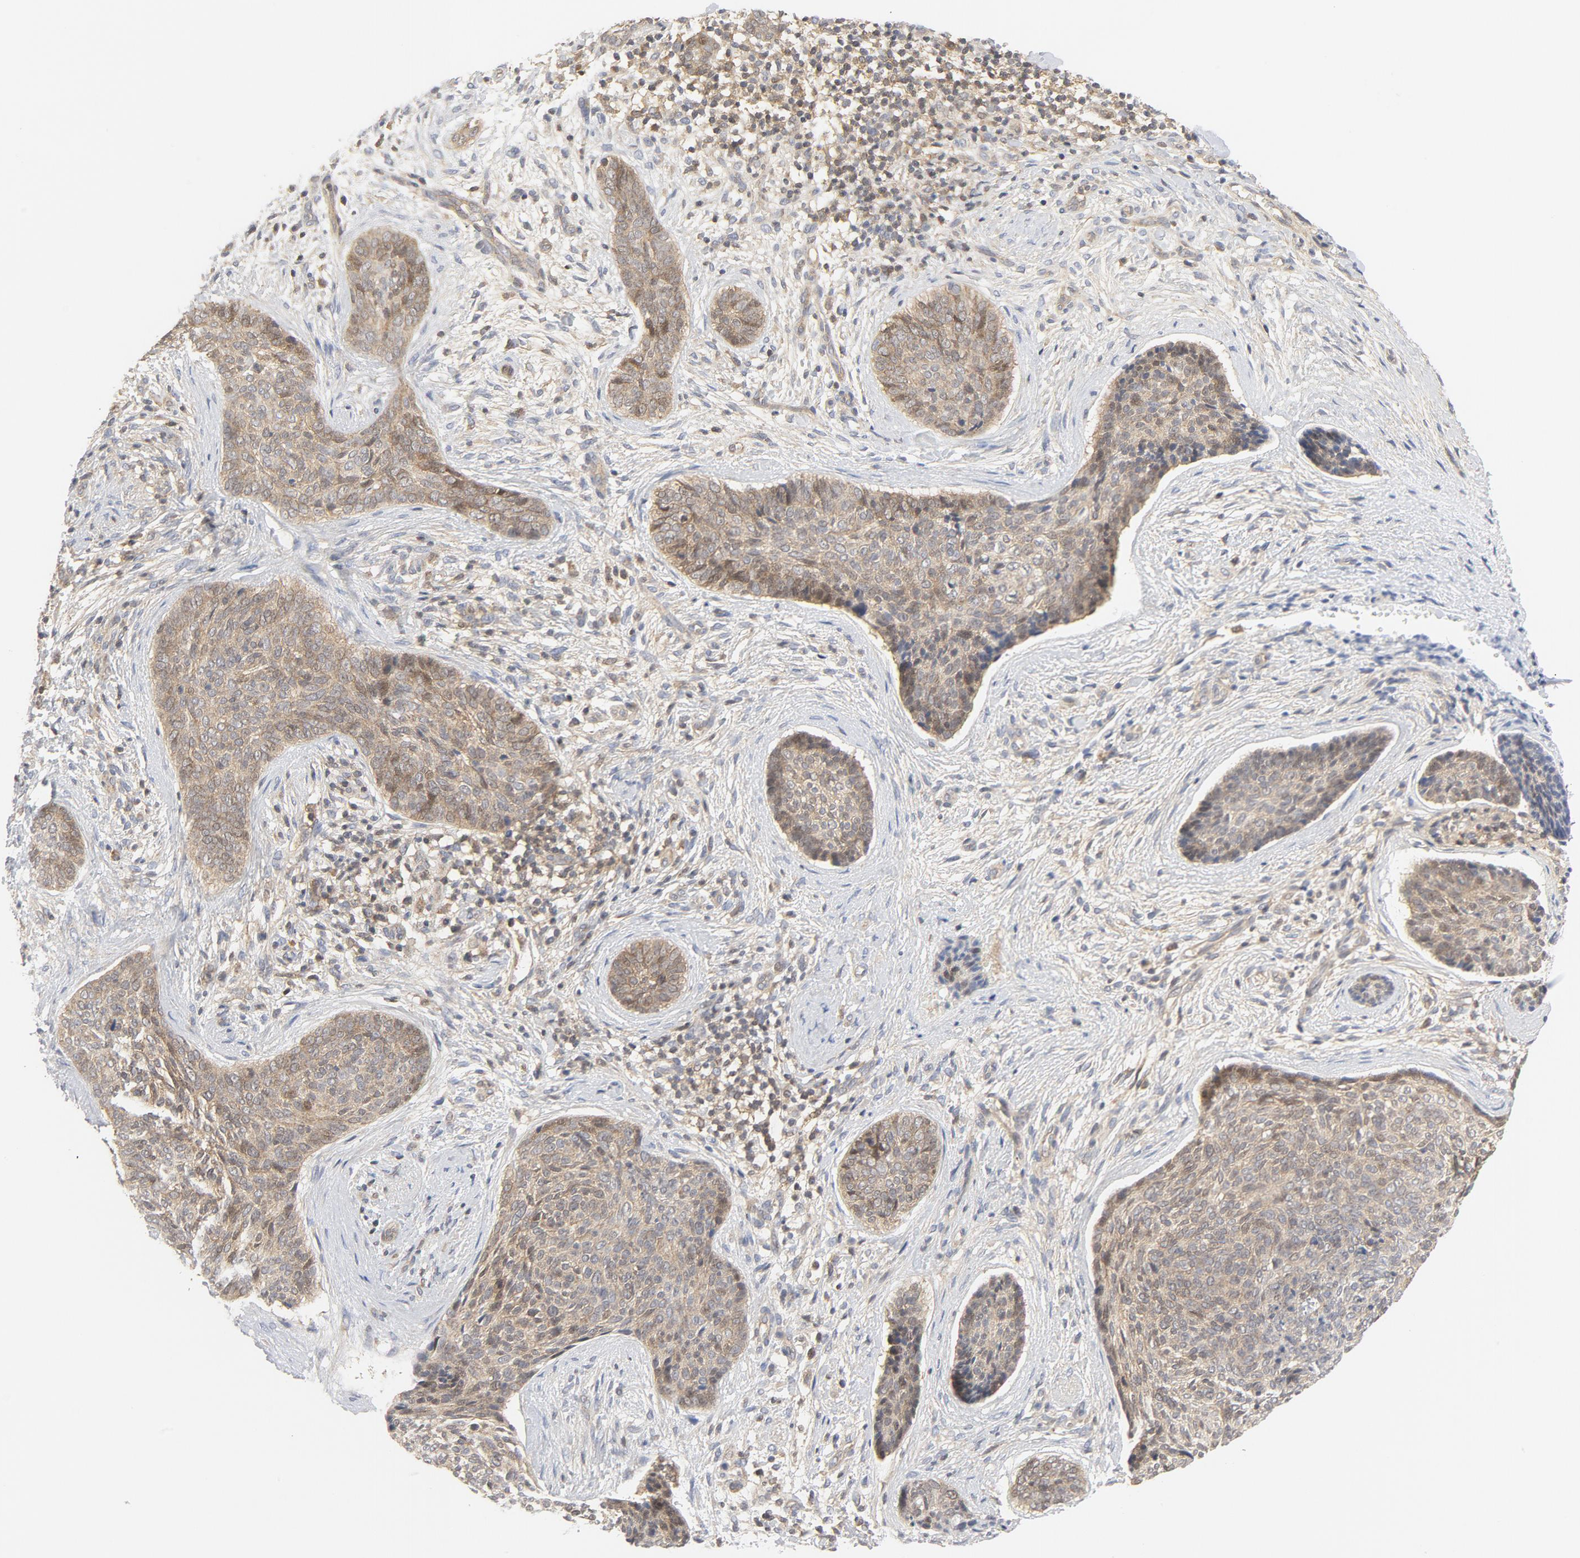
{"staining": {"intensity": "weak", "quantity": ">75%", "location": "cytoplasmic/membranous"}, "tissue": "skin cancer", "cell_type": "Tumor cells", "image_type": "cancer", "snomed": [{"axis": "morphology", "description": "Normal tissue, NOS"}, {"axis": "morphology", "description": "Basal cell carcinoma"}, {"axis": "topography", "description": "Skin"}], "caption": "Skin basal cell carcinoma stained for a protein (brown) displays weak cytoplasmic/membranous positive staining in about >75% of tumor cells.", "gene": "MAP2K7", "patient": {"sex": "female", "age": 57}}